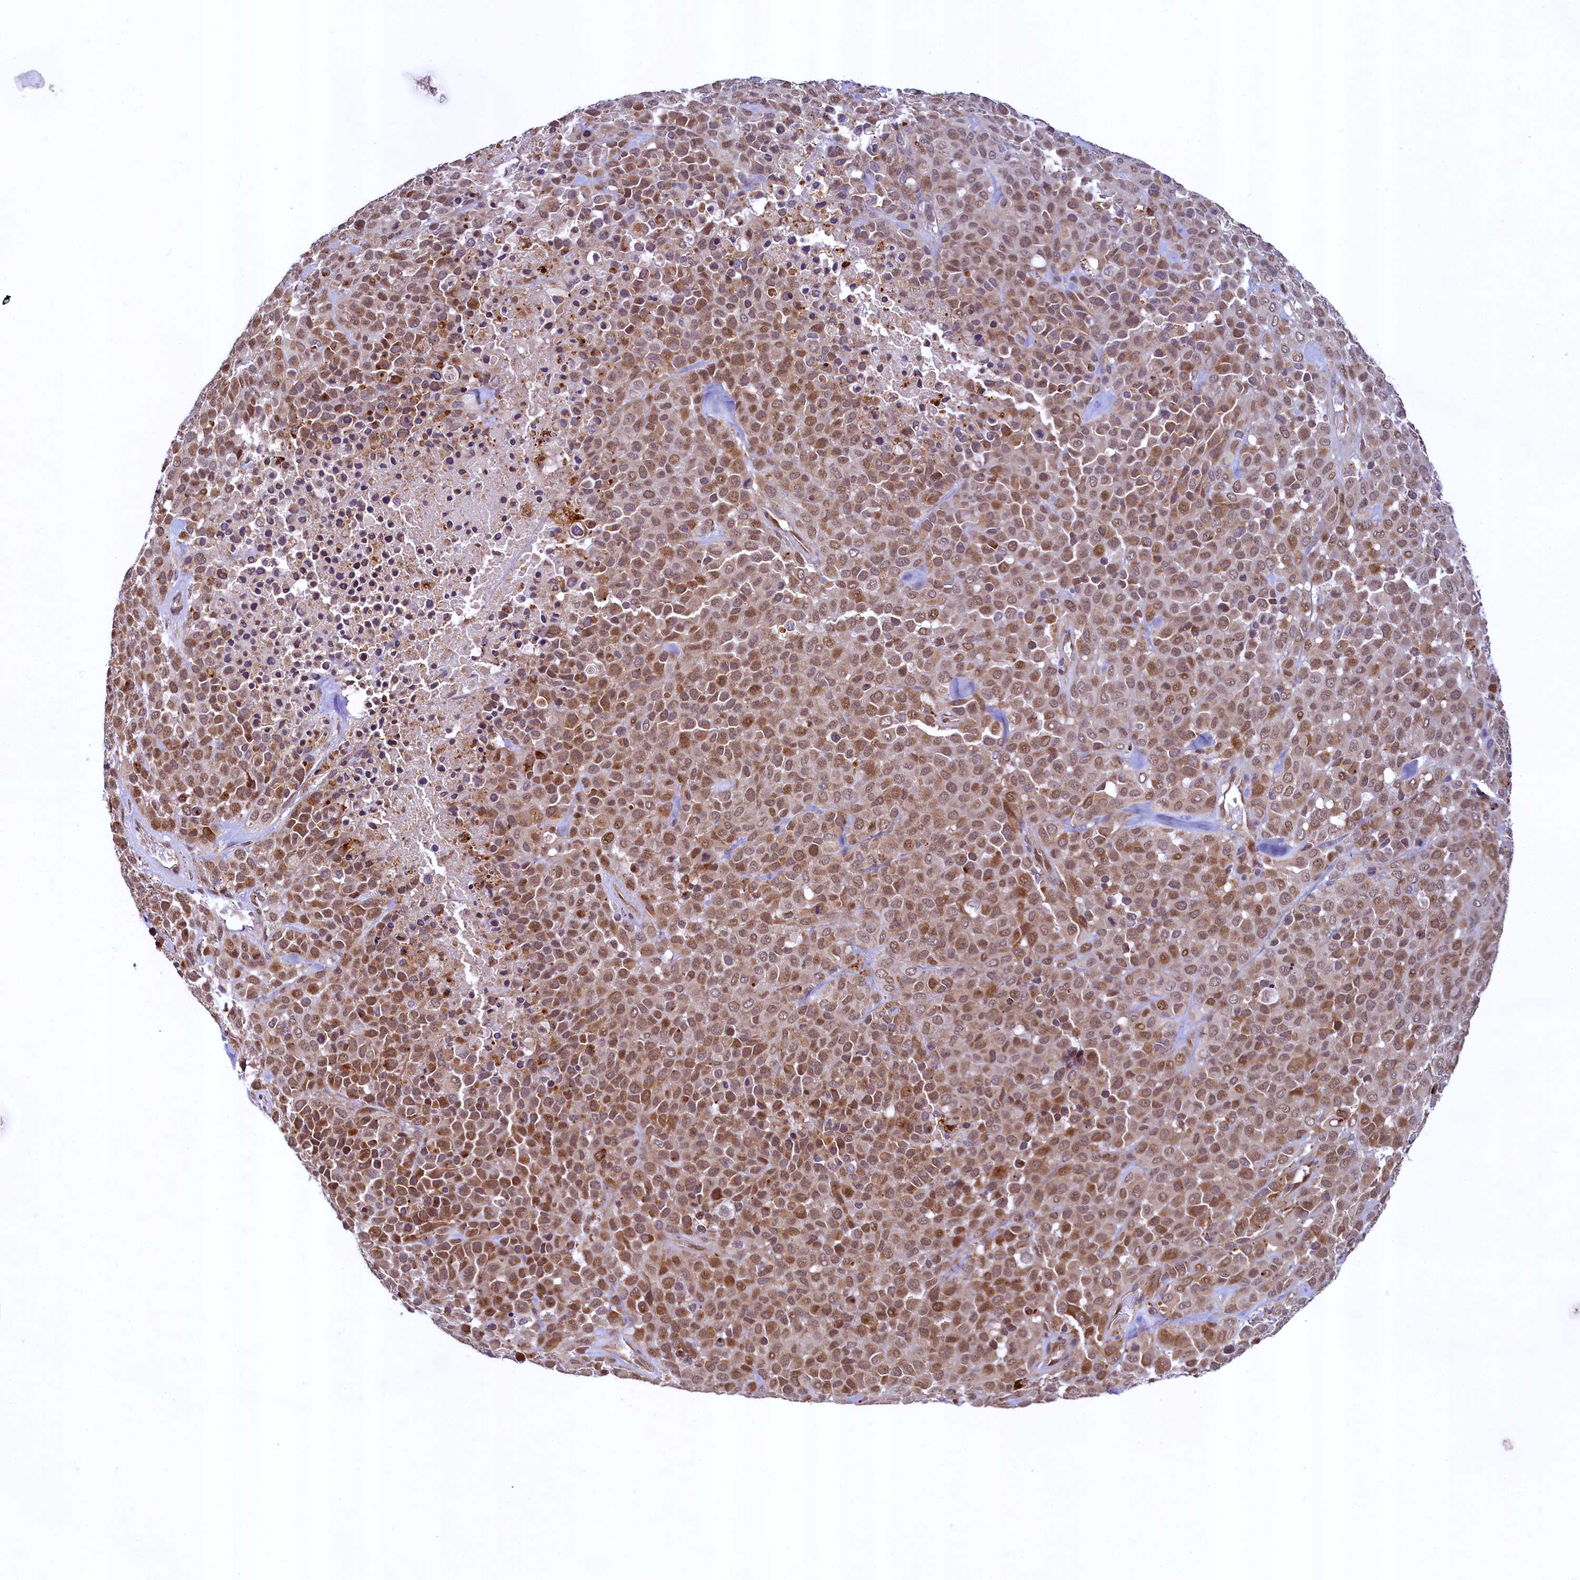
{"staining": {"intensity": "moderate", "quantity": ">75%", "location": "cytoplasmic/membranous,nuclear"}, "tissue": "melanoma", "cell_type": "Tumor cells", "image_type": "cancer", "snomed": [{"axis": "morphology", "description": "Malignant melanoma, Metastatic site"}, {"axis": "topography", "description": "Skin"}], "caption": "Immunohistochemical staining of malignant melanoma (metastatic site) reveals medium levels of moderate cytoplasmic/membranous and nuclear protein staining in approximately >75% of tumor cells. The staining was performed using DAB to visualize the protein expression in brown, while the nuclei were stained in blue with hematoxylin (Magnification: 20x).", "gene": "ZNF577", "patient": {"sex": "female", "age": 81}}